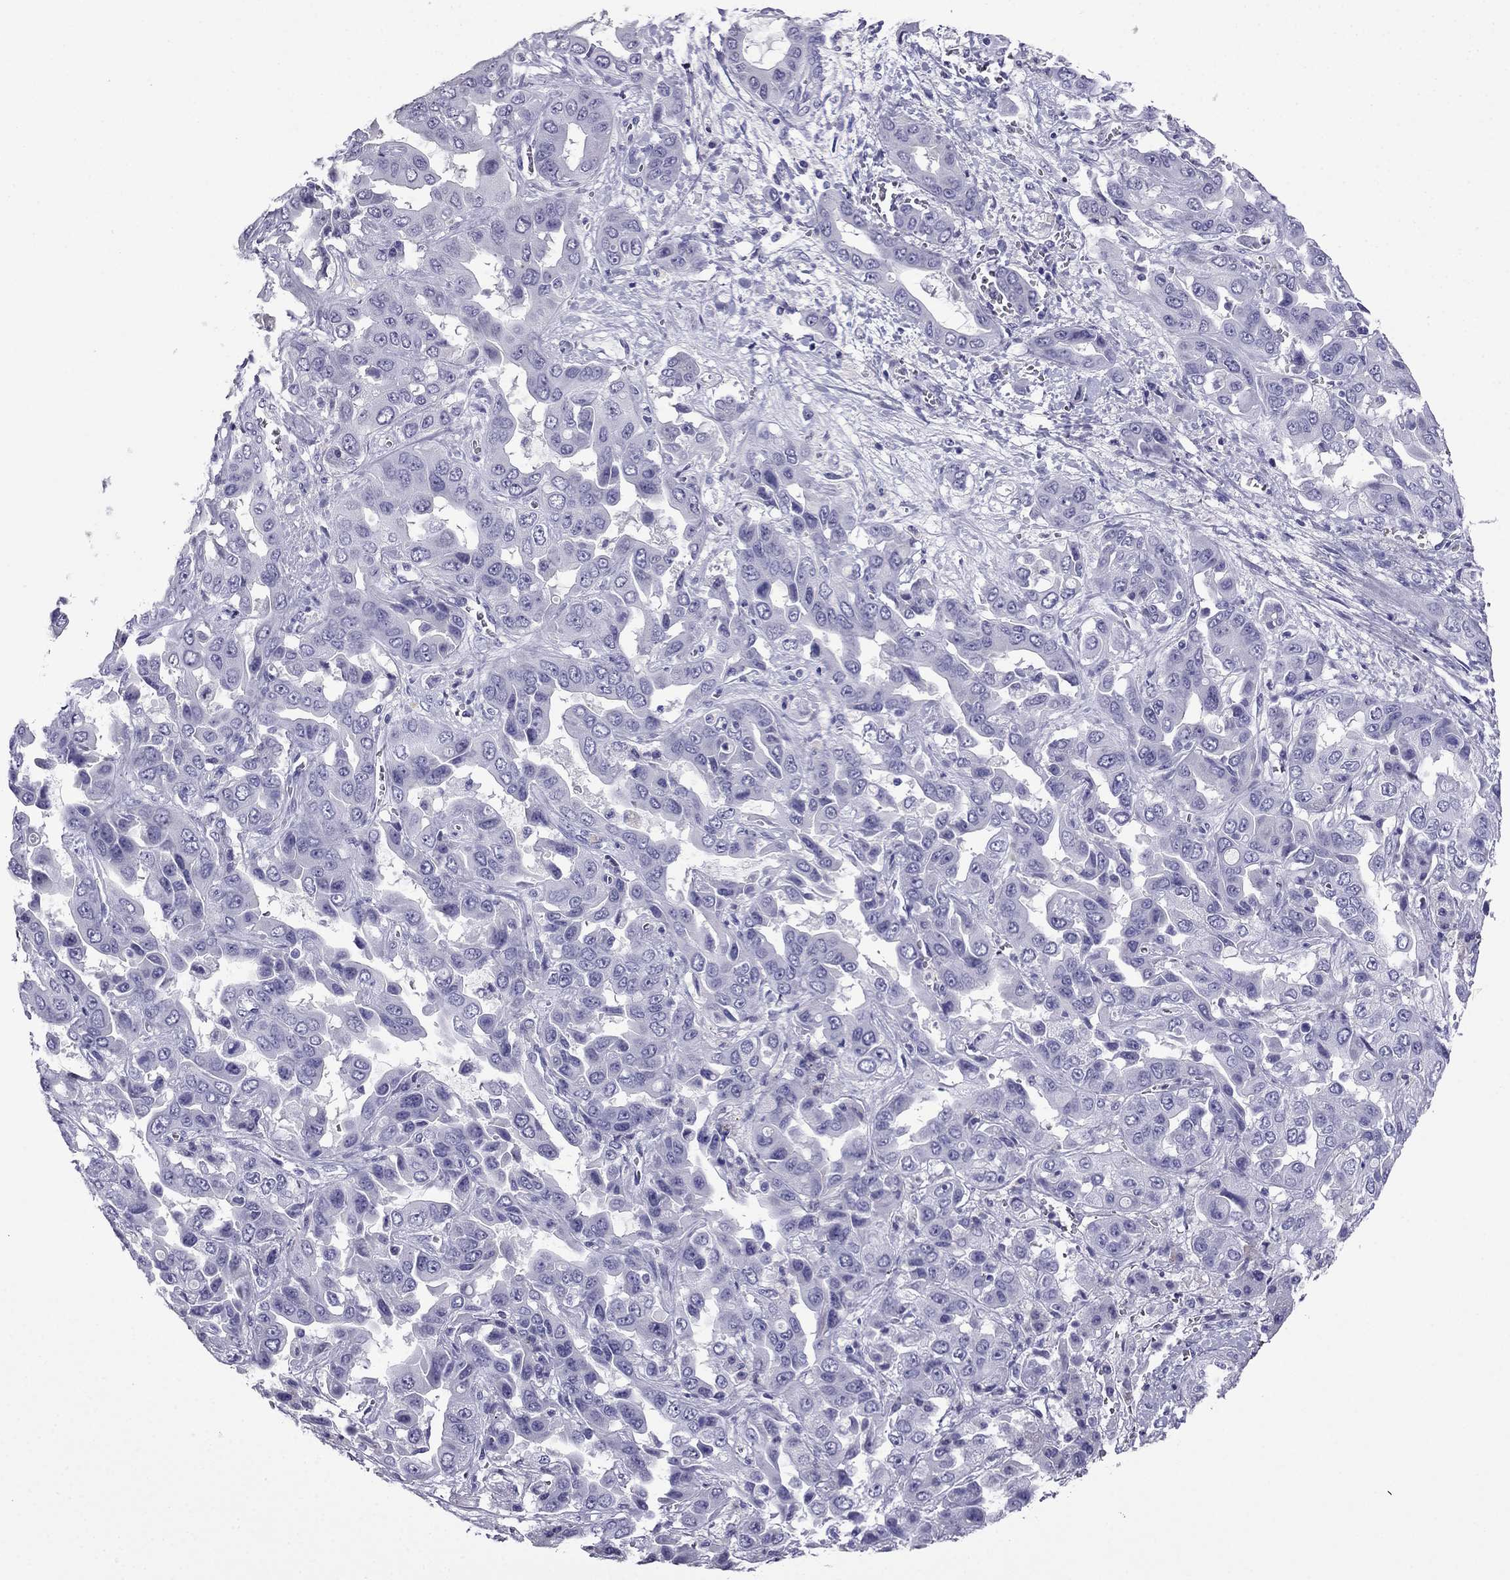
{"staining": {"intensity": "negative", "quantity": "none", "location": "none"}, "tissue": "liver cancer", "cell_type": "Tumor cells", "image_type": "cancer", "snomed": [{"axis": "morphology", "description": "Cholangiocarcinoma"}, {"axis": "topography", "description": "Liver"}], "caption": "This is an immunohistochemistry (IHC) micrograph of human liver cholangiocarcinoma. There is no staining in tumor cells.", "gene": "CDHR4", "patient": {"sex": "female", "age": 52}}